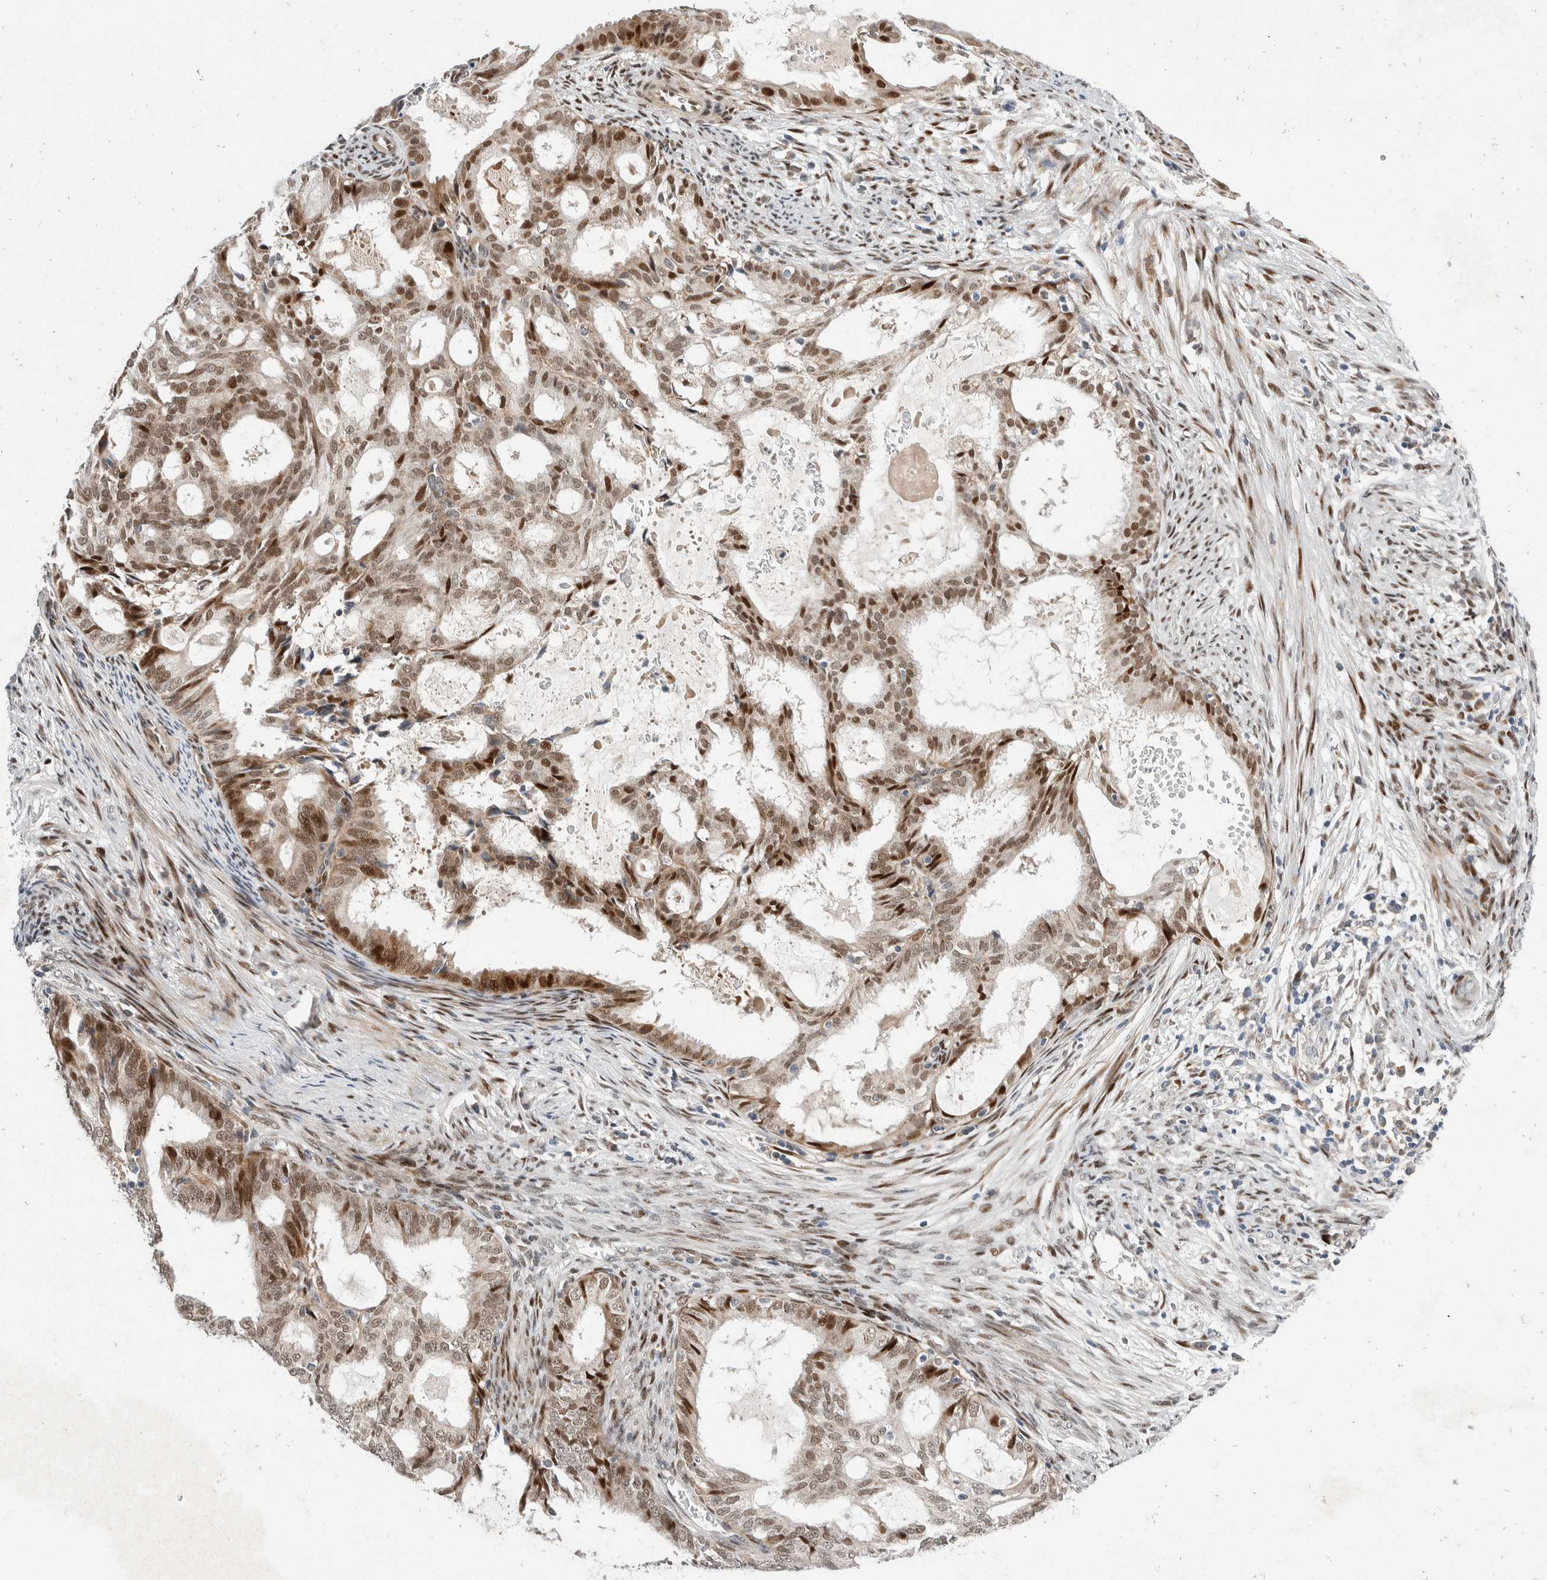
{"staining": {"intensity": "moderate", "quantity": ">75%", "location": "nuclear"}, "tissue": "endometrial cancer", "cell_type": "Tumor cells", "image_type": "cancer", "snomed": [{"axis": "morphology", "description": "Adenocarcinoma, NOS"}, {"axis": "topography", "description": "Endometrium"}], "caption": "This photomicrograph exhibits immunohistochemistry staining of human endometrial cancer, with medium moderate nuclear positivity in about >75% of tumor cells.", "gene": "ZNF703", "patient": {"sex": "female", "age": 58}}